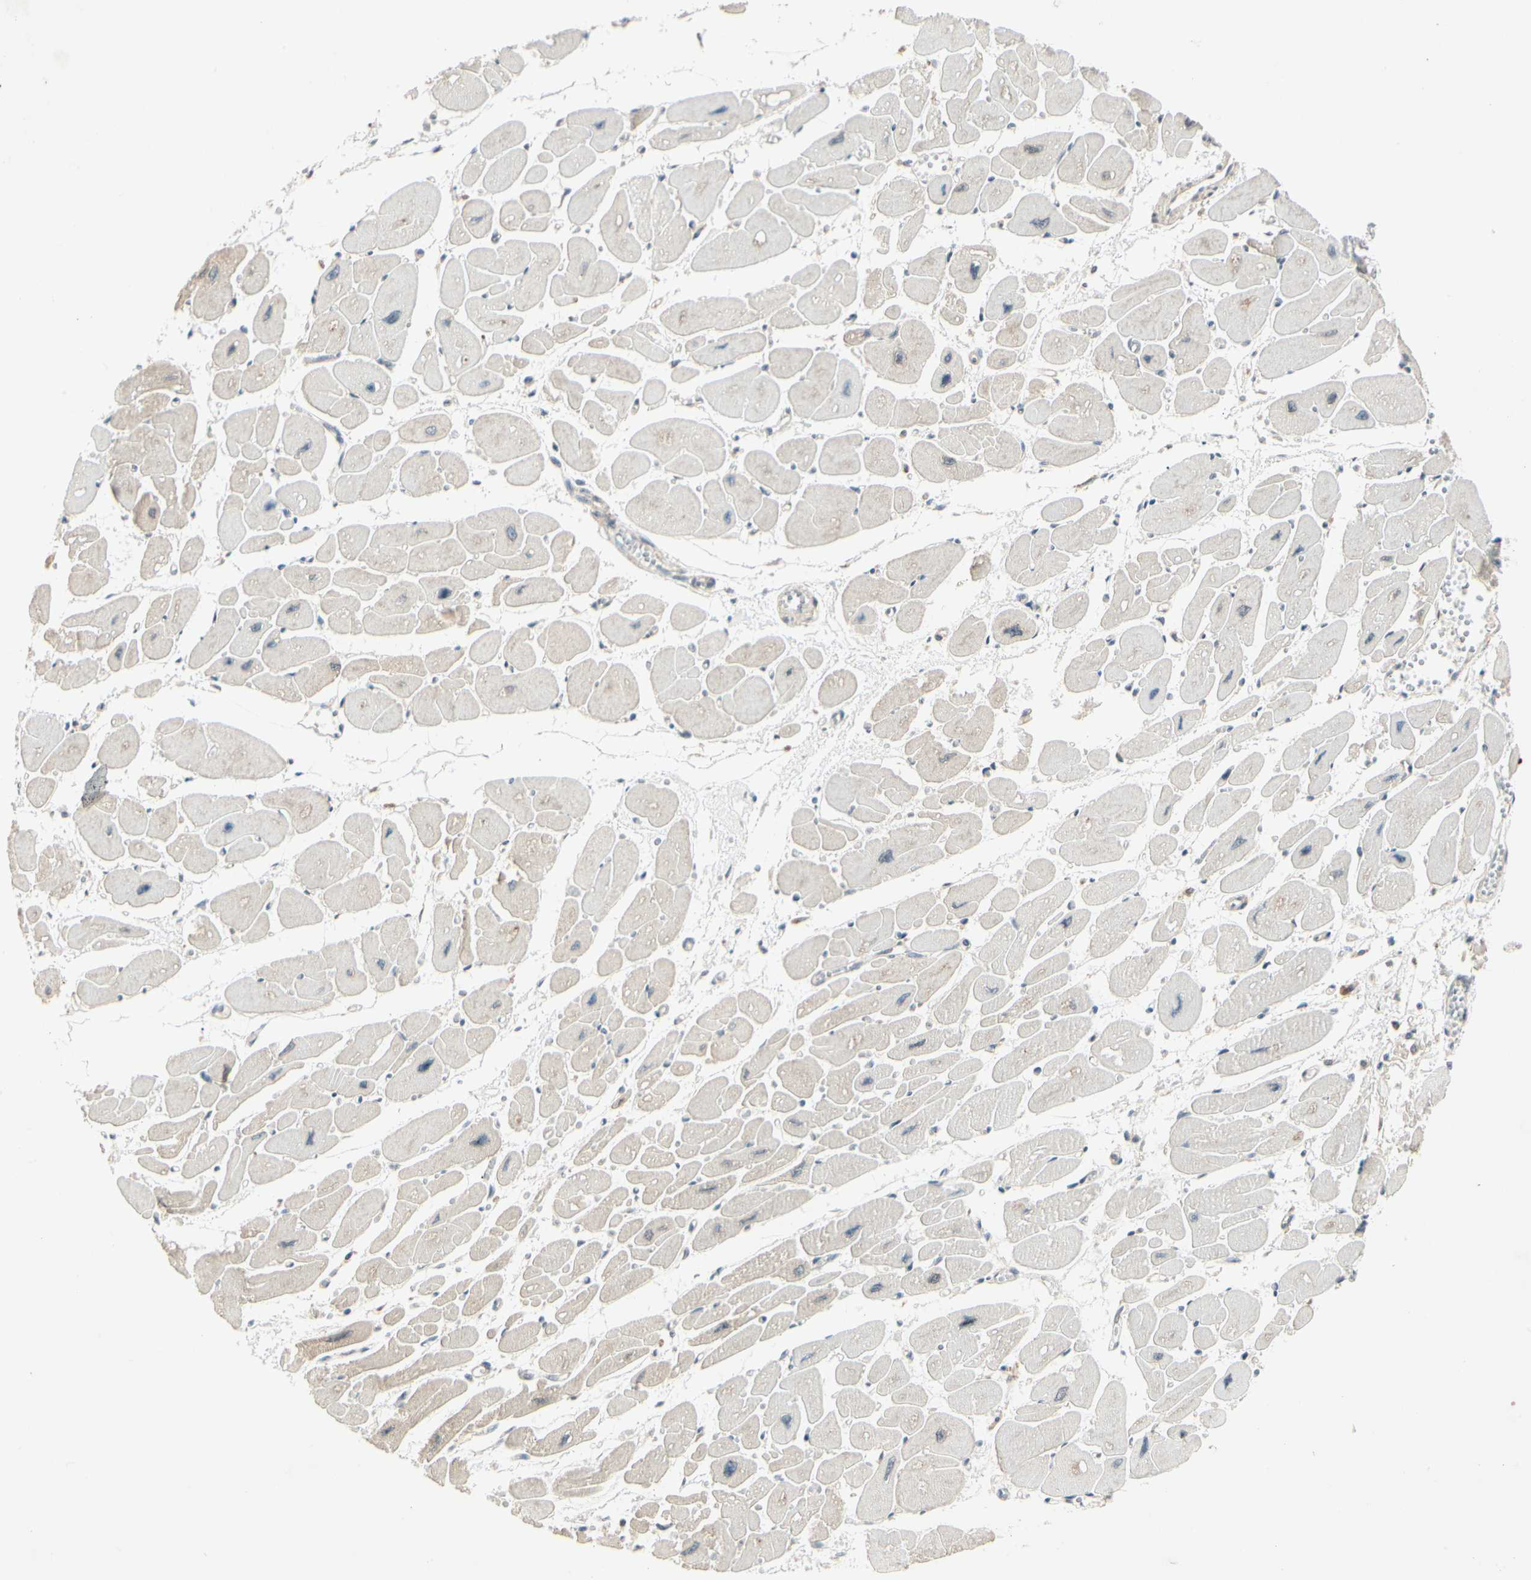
{"staining": {"intensity": "weak", "quantity": "25%-75%", "location": "cytoplasmic/membranous"}, "tissue": "heart muscle", "cell_type": "Cardiomyocytes", "image_type": "normal", "snomed": [{"axis": "morphology", "description": "Normal tissue, NOS"}, {"axis": "topography", "description": "Heart"}], "caption": "A high-resolution histopathology image shows immunohistochemistry staining of unremarkable heart muscle, which reveals weak cytoplasmic/membranous staining in approximately 25%-75% of cardiomyocytes. The staining was performed using DAB to visualize the protein expression in brown, while the nuclei were stained in blue with hematoxylin (Magnification: 20x).", "gene": "ZSCAN12", "patient": {"sex": "female", "age": 54}}